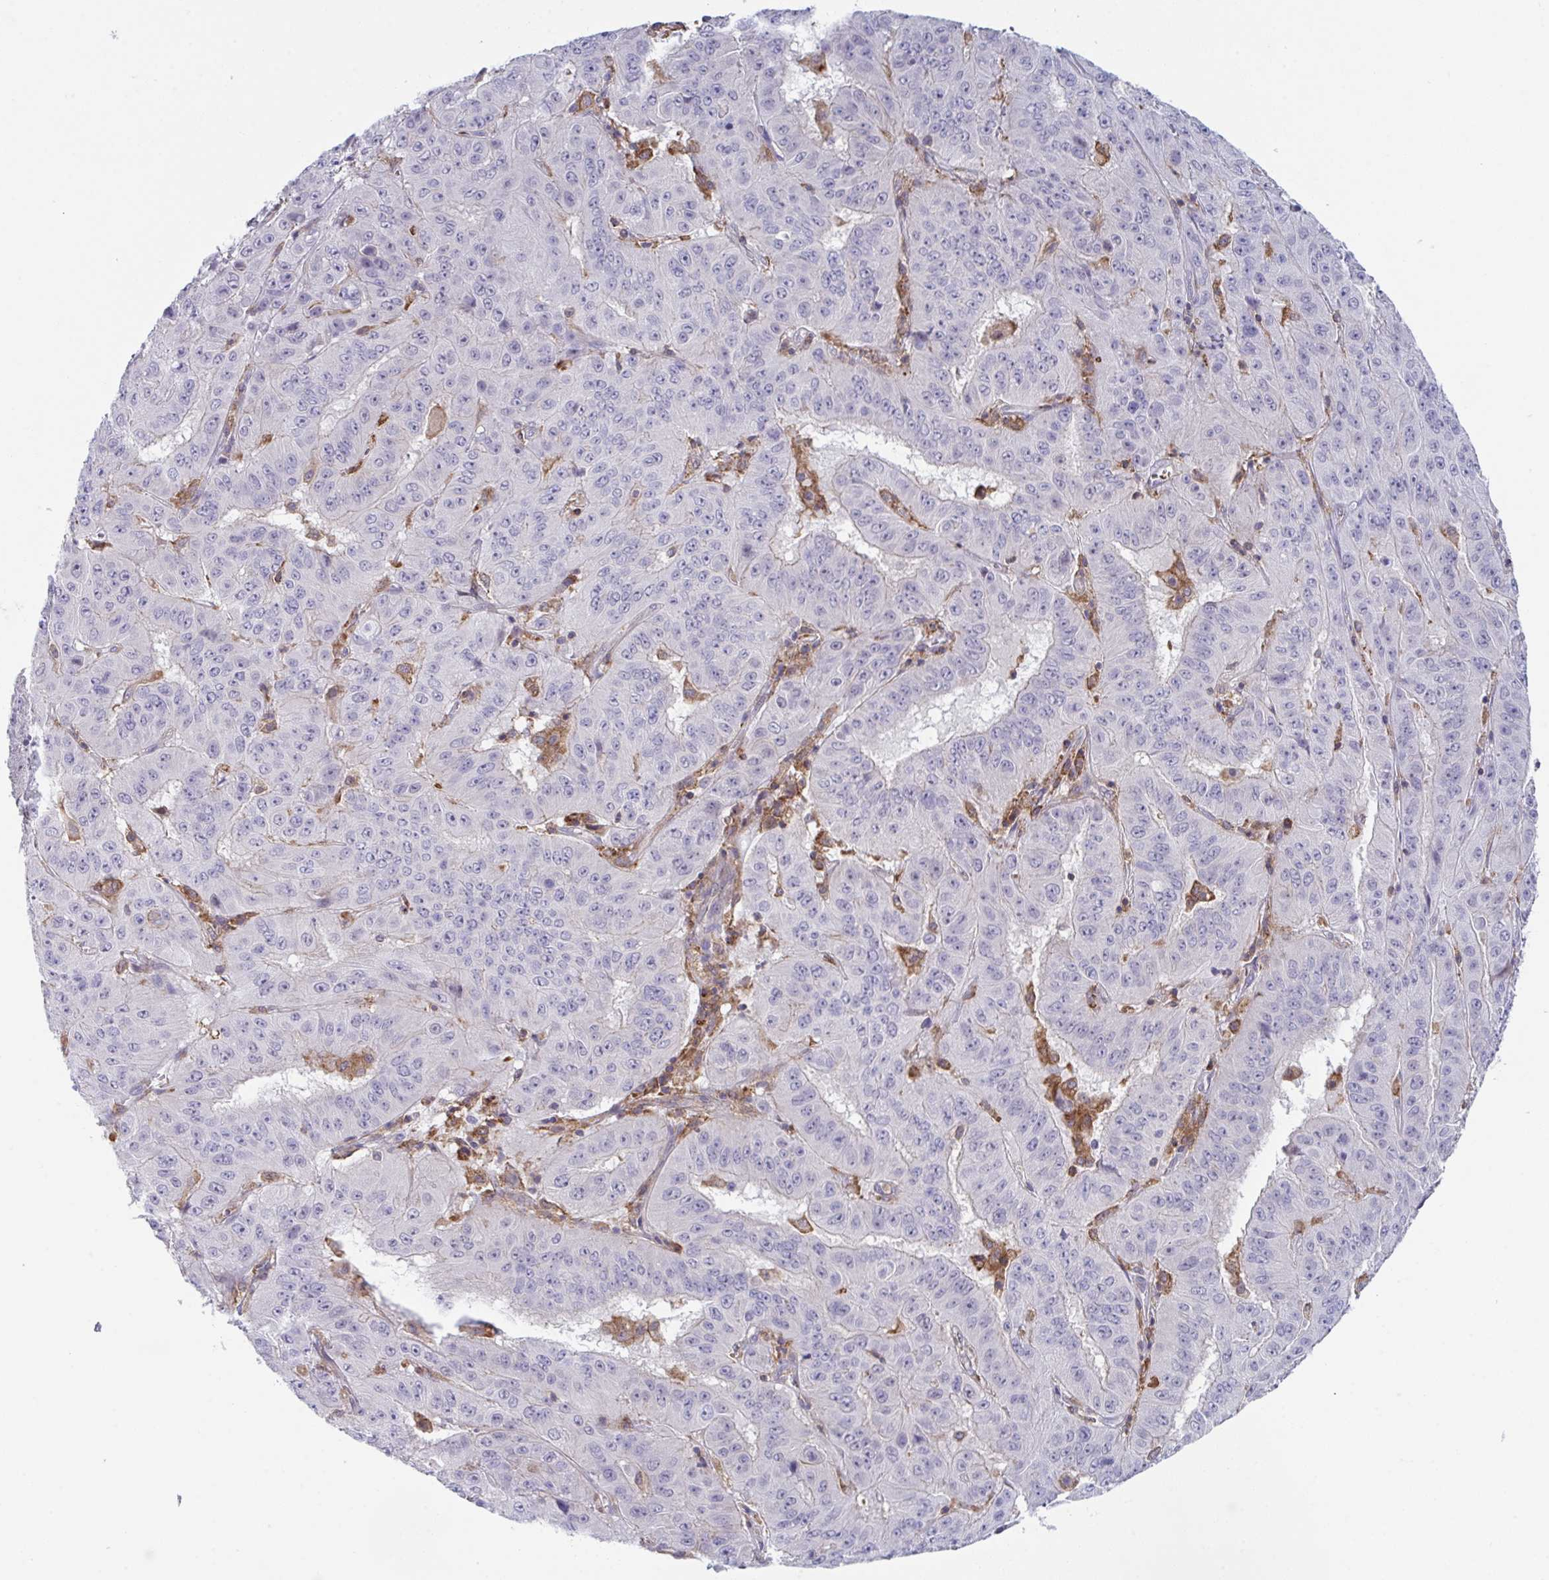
{"staining": {"intensity": "negative", "quantity": "none", "location": "none"}, "tissue": "pancreatic cancer", "cell_type": "Tumor cells", "image_type": "cancer", "snomed": [{"axis": "morphology", "description": "Adenocarcinoma, NOS"}, {"axis": "topography", "description": "Pancreas"}], "caption": "An IHC histopathology image of pancreatic cancer (adenocarcinoma) is shown. There is no staining in tumor cells of pancreatic cancer (adenocarcinoma). (Immunohistochemistry (ihc), brightfield microscopy, high magnification).", "gene": "DISP2", "patient": {"sex": "male", "age": 63}}